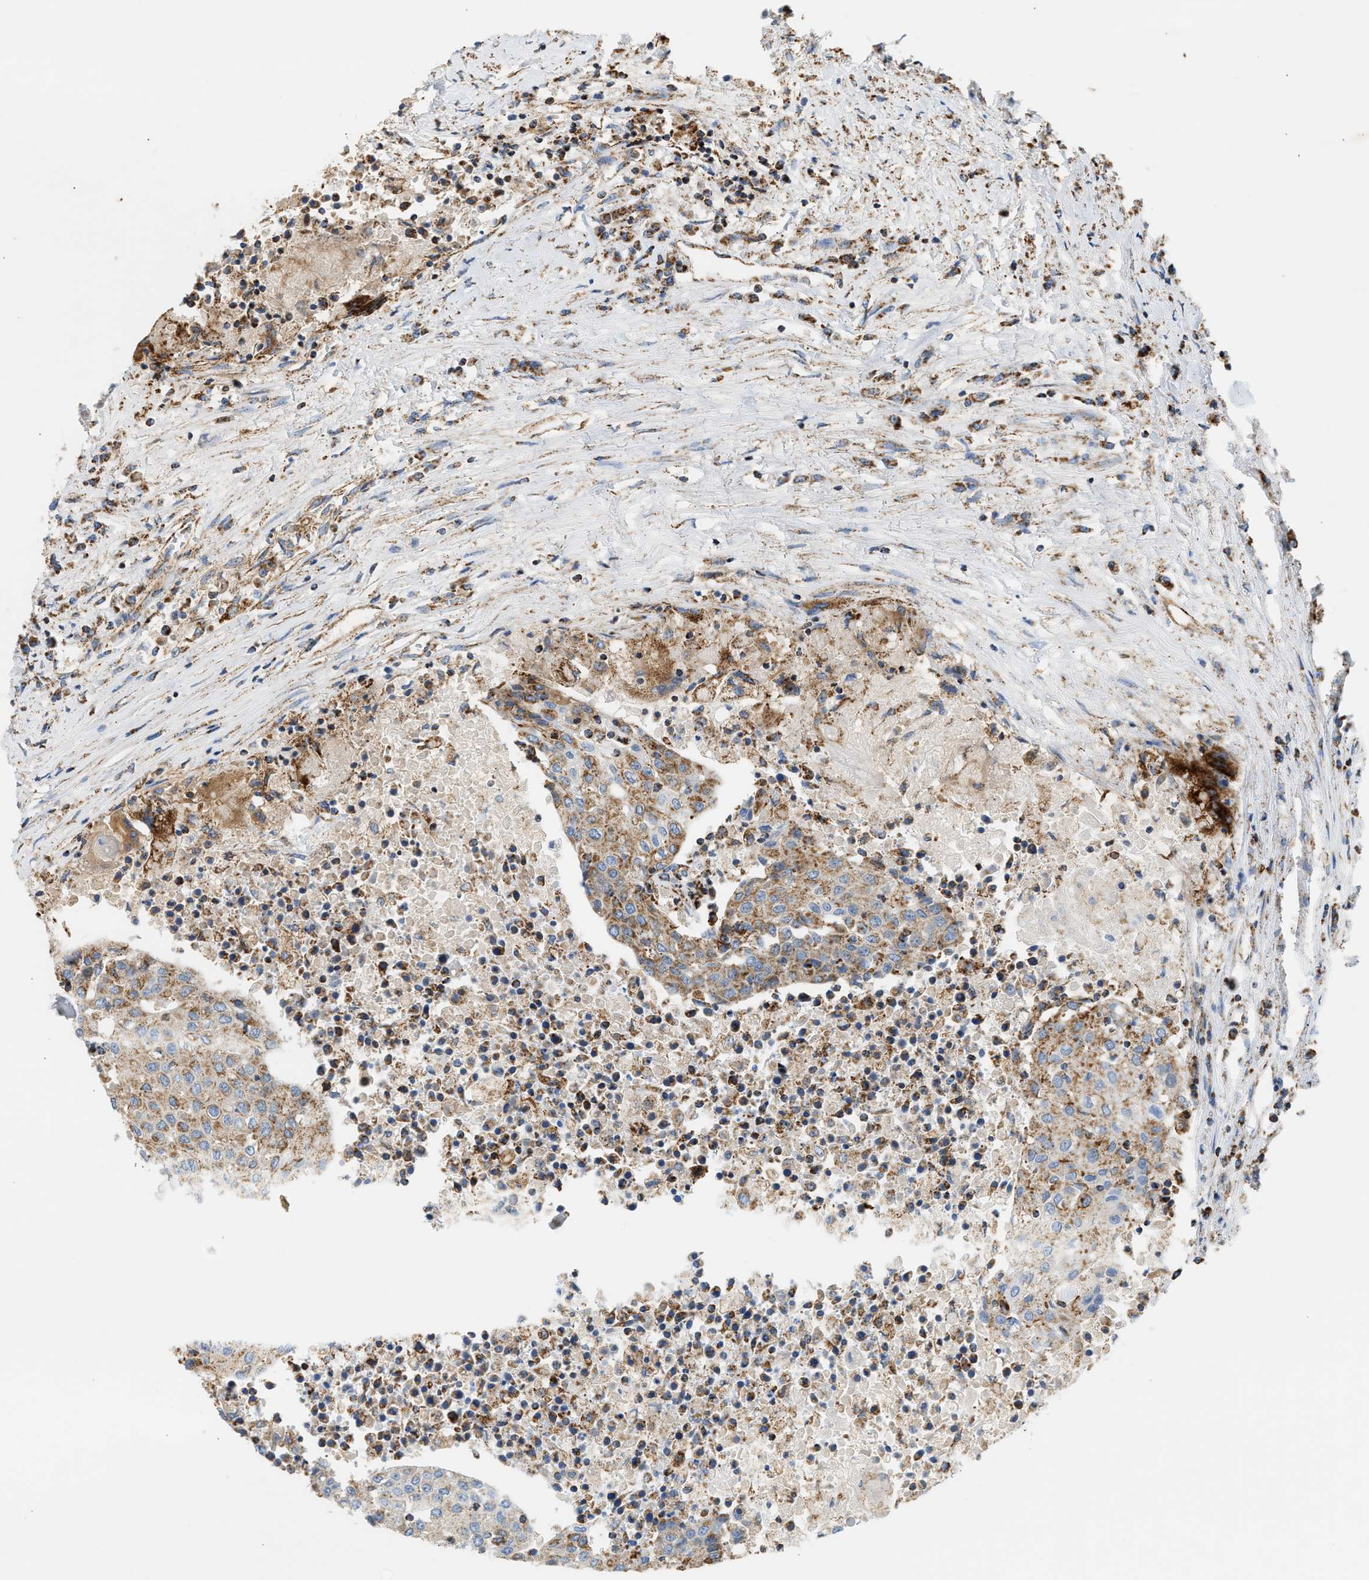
{"staining": {"intensity": "moderate", "quantity": ">75%", "location": "cytoplasmic/membranous"}, "tissue": "urothelial cancer", "cell_type": "Tumor cells", "image_type": "cancer", "snomed": [{"axis": "morphology", "description": "Urothelial carcinoma, High grade"}, {"axis": "topography", "description": "Urinary bladder"}], "caption": "Human urothelial carcinoma (high-grade) stained with a protein marker exhibits moderate staining in tumor cells.", "gene": "OGDH", "patient": {"sex": "female", "age": 85}}